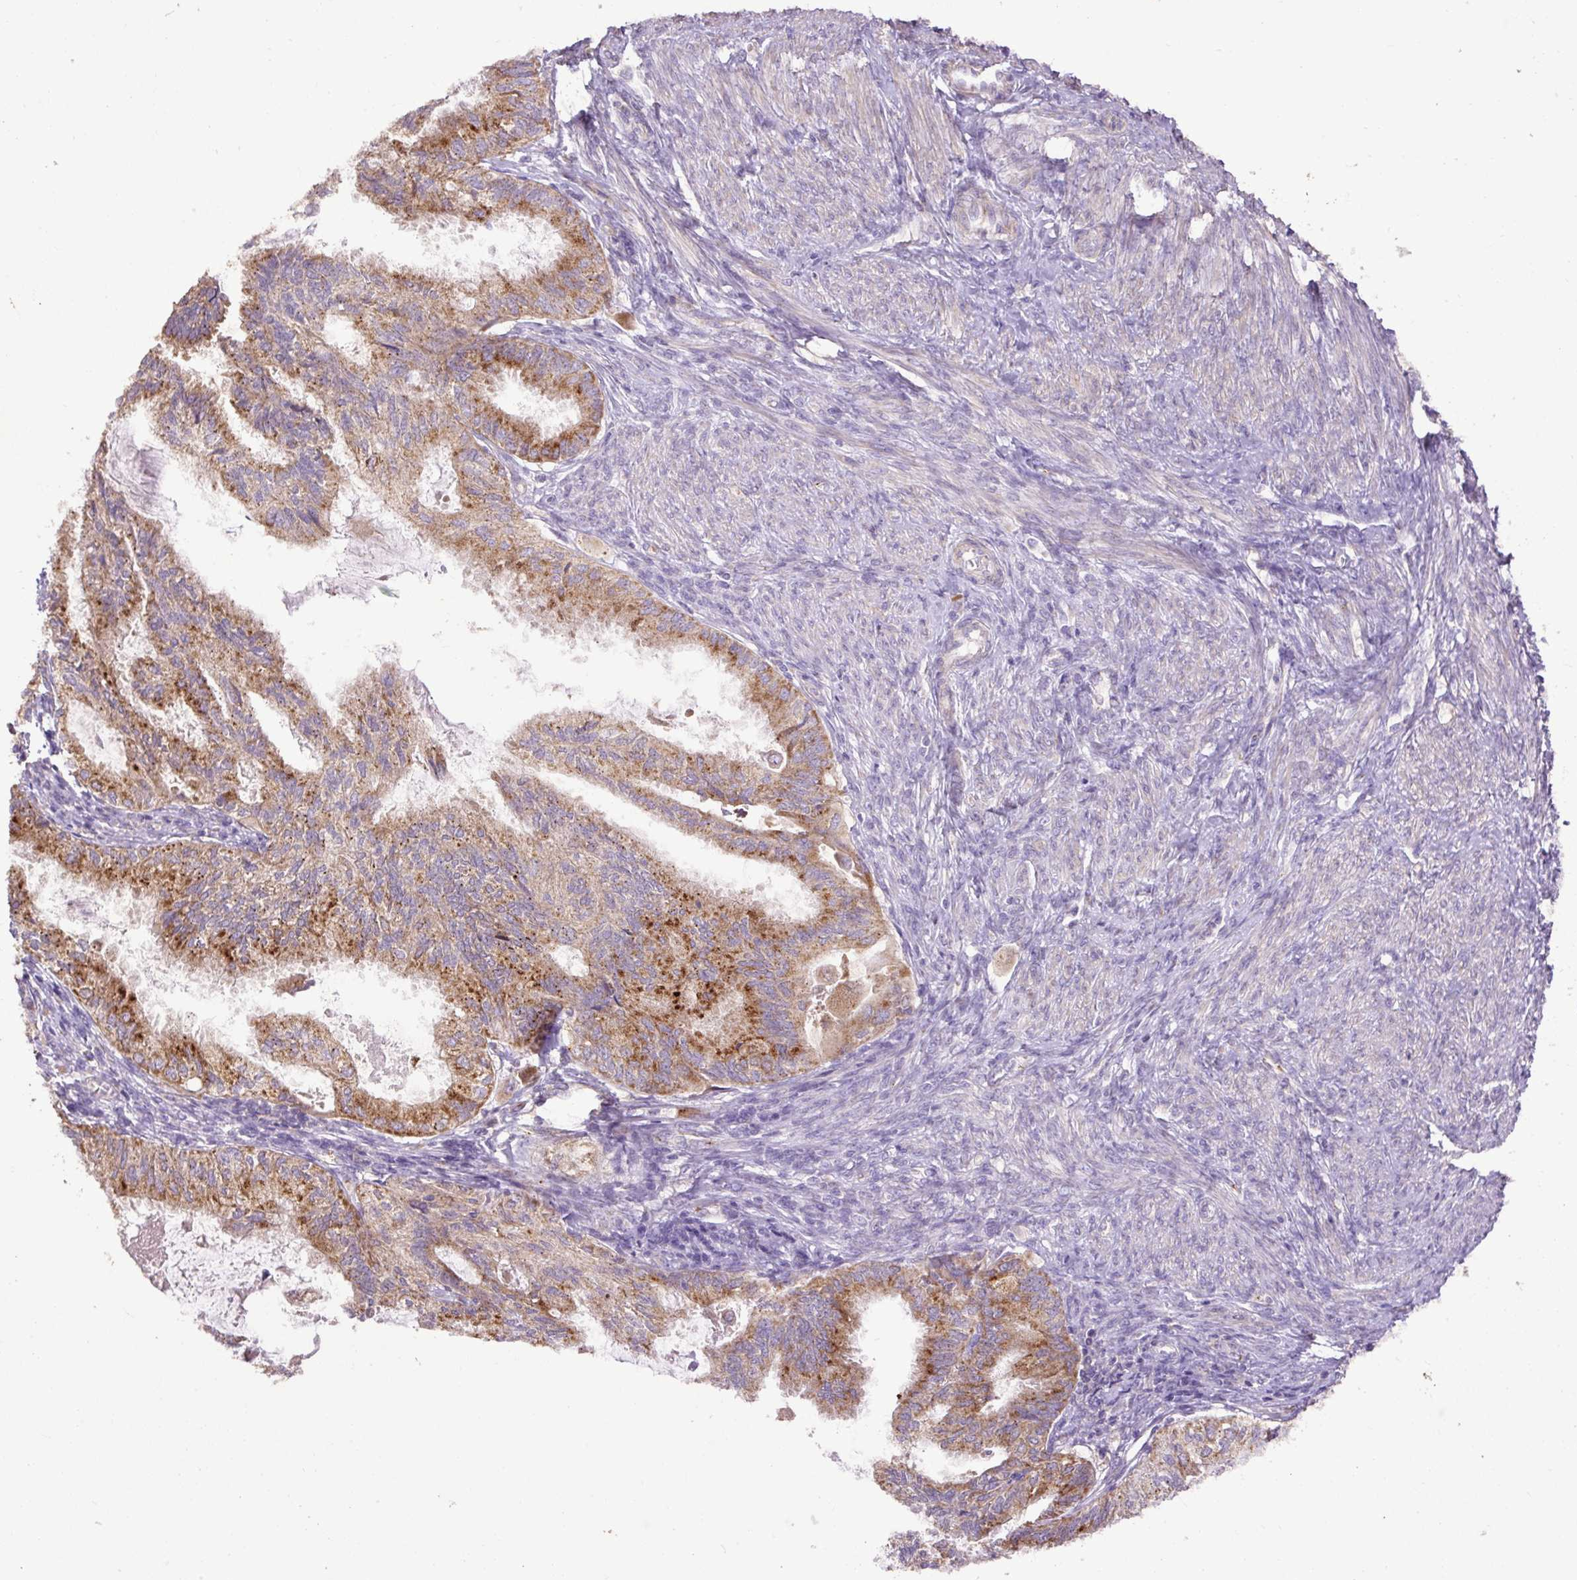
{"staining": {"intensity": "moderate", "quantity": ">75%", "location": "cytoplasmic/membranous"}, "tissue": "cervical cancer", "cell_type": "Tumor cells", "image_type": "cancer", "snomed": [{"axis": "morphology", "description": "Normal tissue, NOS"}, {"axis": "morphology", "description": "Adenocarcinoma, NOS"}, {"axis": "topography", "description": "Cervix"}, {"axis": "topography", "description": "Endometrium"}], "caption": "The micrograph shows immunohistochemical staining of cervical adenocarcinoma. There is moderate cytoplasmic/membranous expression is present in approximately >75% of tumor cells.", "gene": "ABR", "patient": {"sex": "female", "age": 86}}